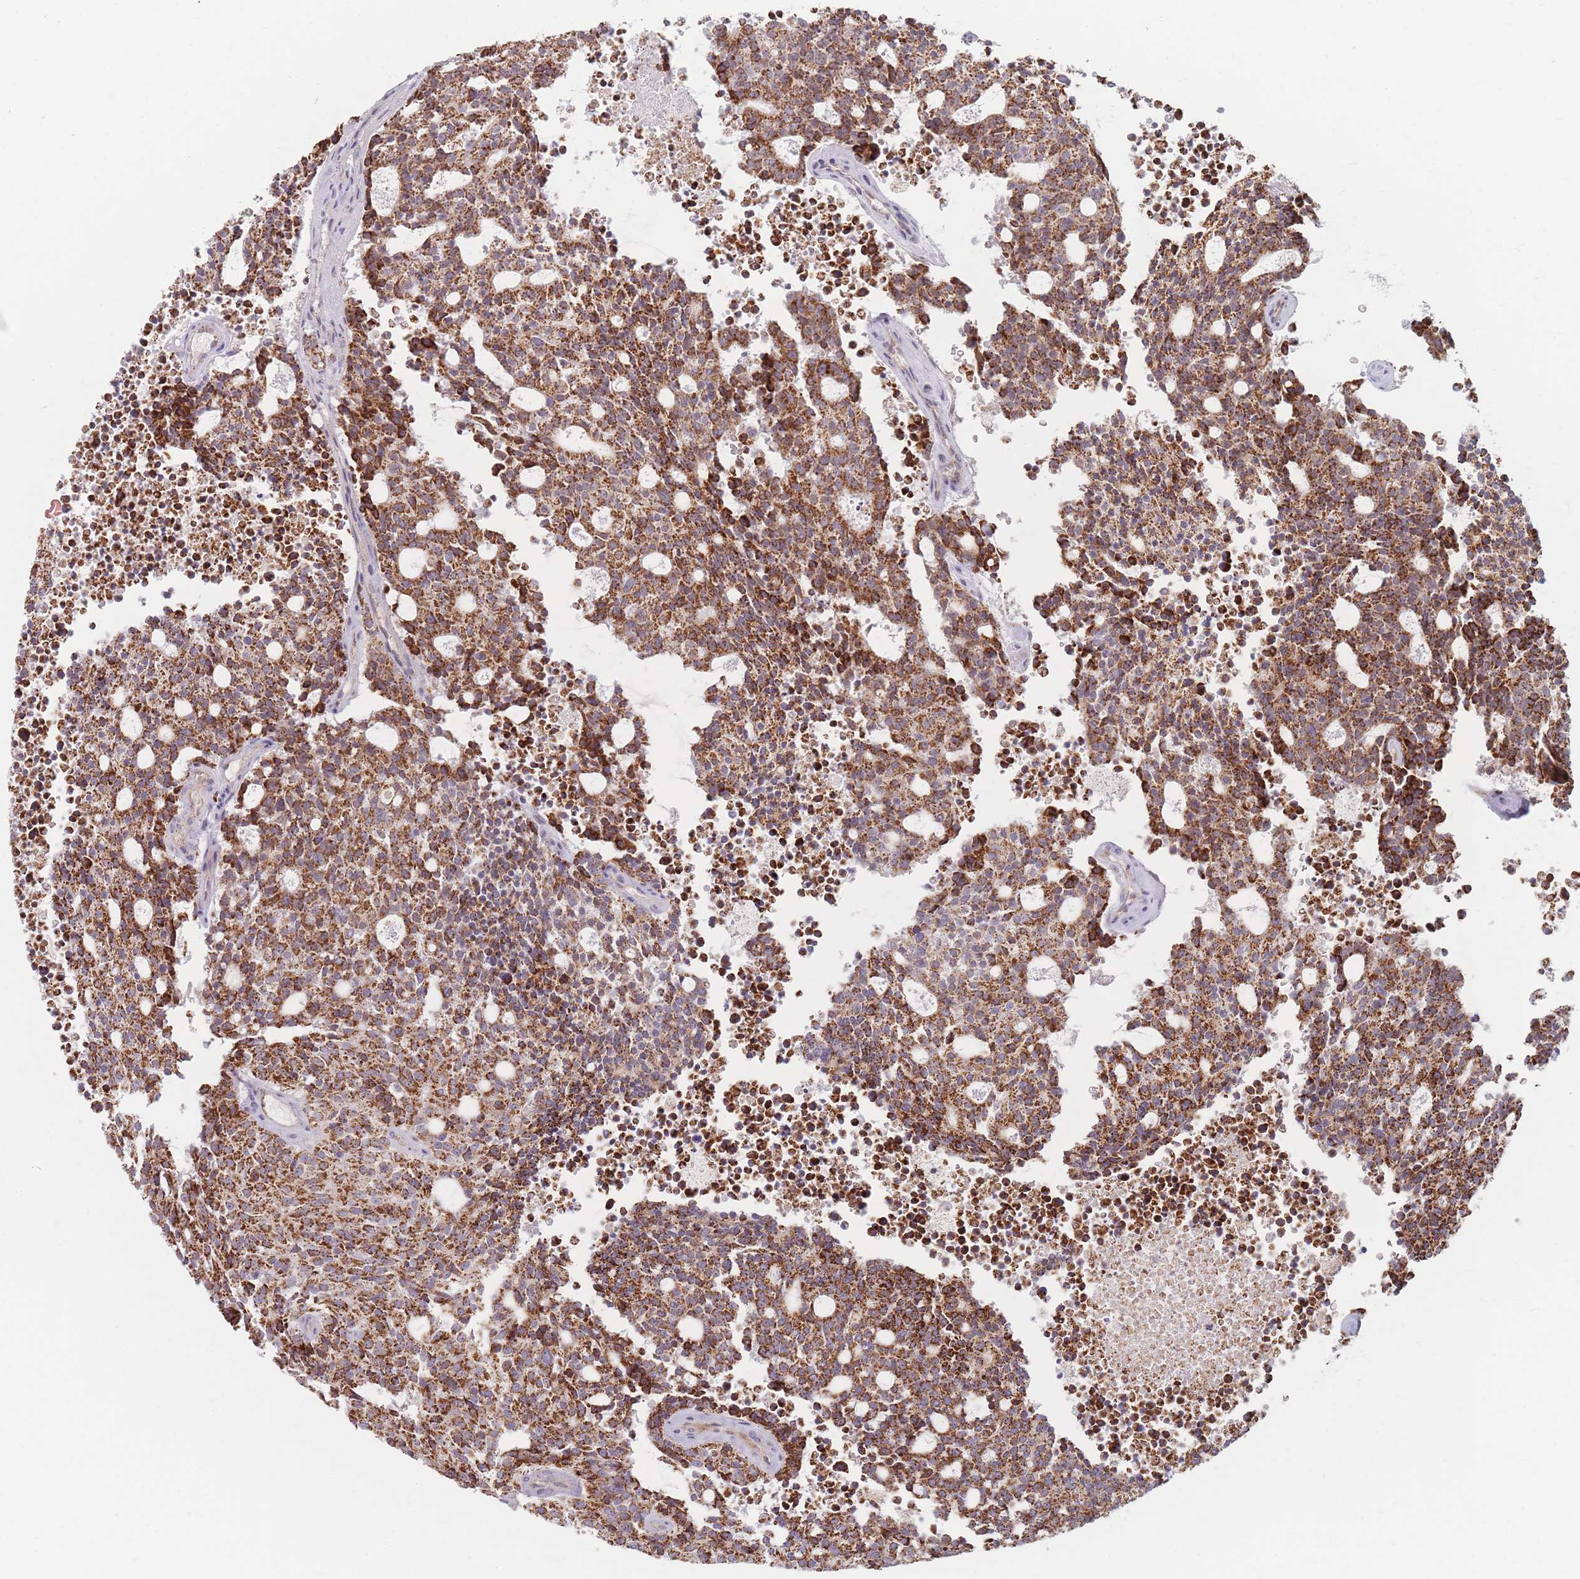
{"staining": {"intensity": "strong", "quantity": ">75%", "location": "cytoplasmic/membranous"}, "tissue": "carcinoid", "cell_type": "Tumor cells", "image_type": "cancer", "snomed": [{"axis": "morphology", "description": "Carcinoid, malignant, NOS"}, {"axis": "topography", "description": "Pancreas"}], "caption": "Carcinoid (malignant) stained with a protein marker exhibits strong staining in tumor cells.", "gene": "ESRP2", "patient": {"sex": "female", "age": 54}}